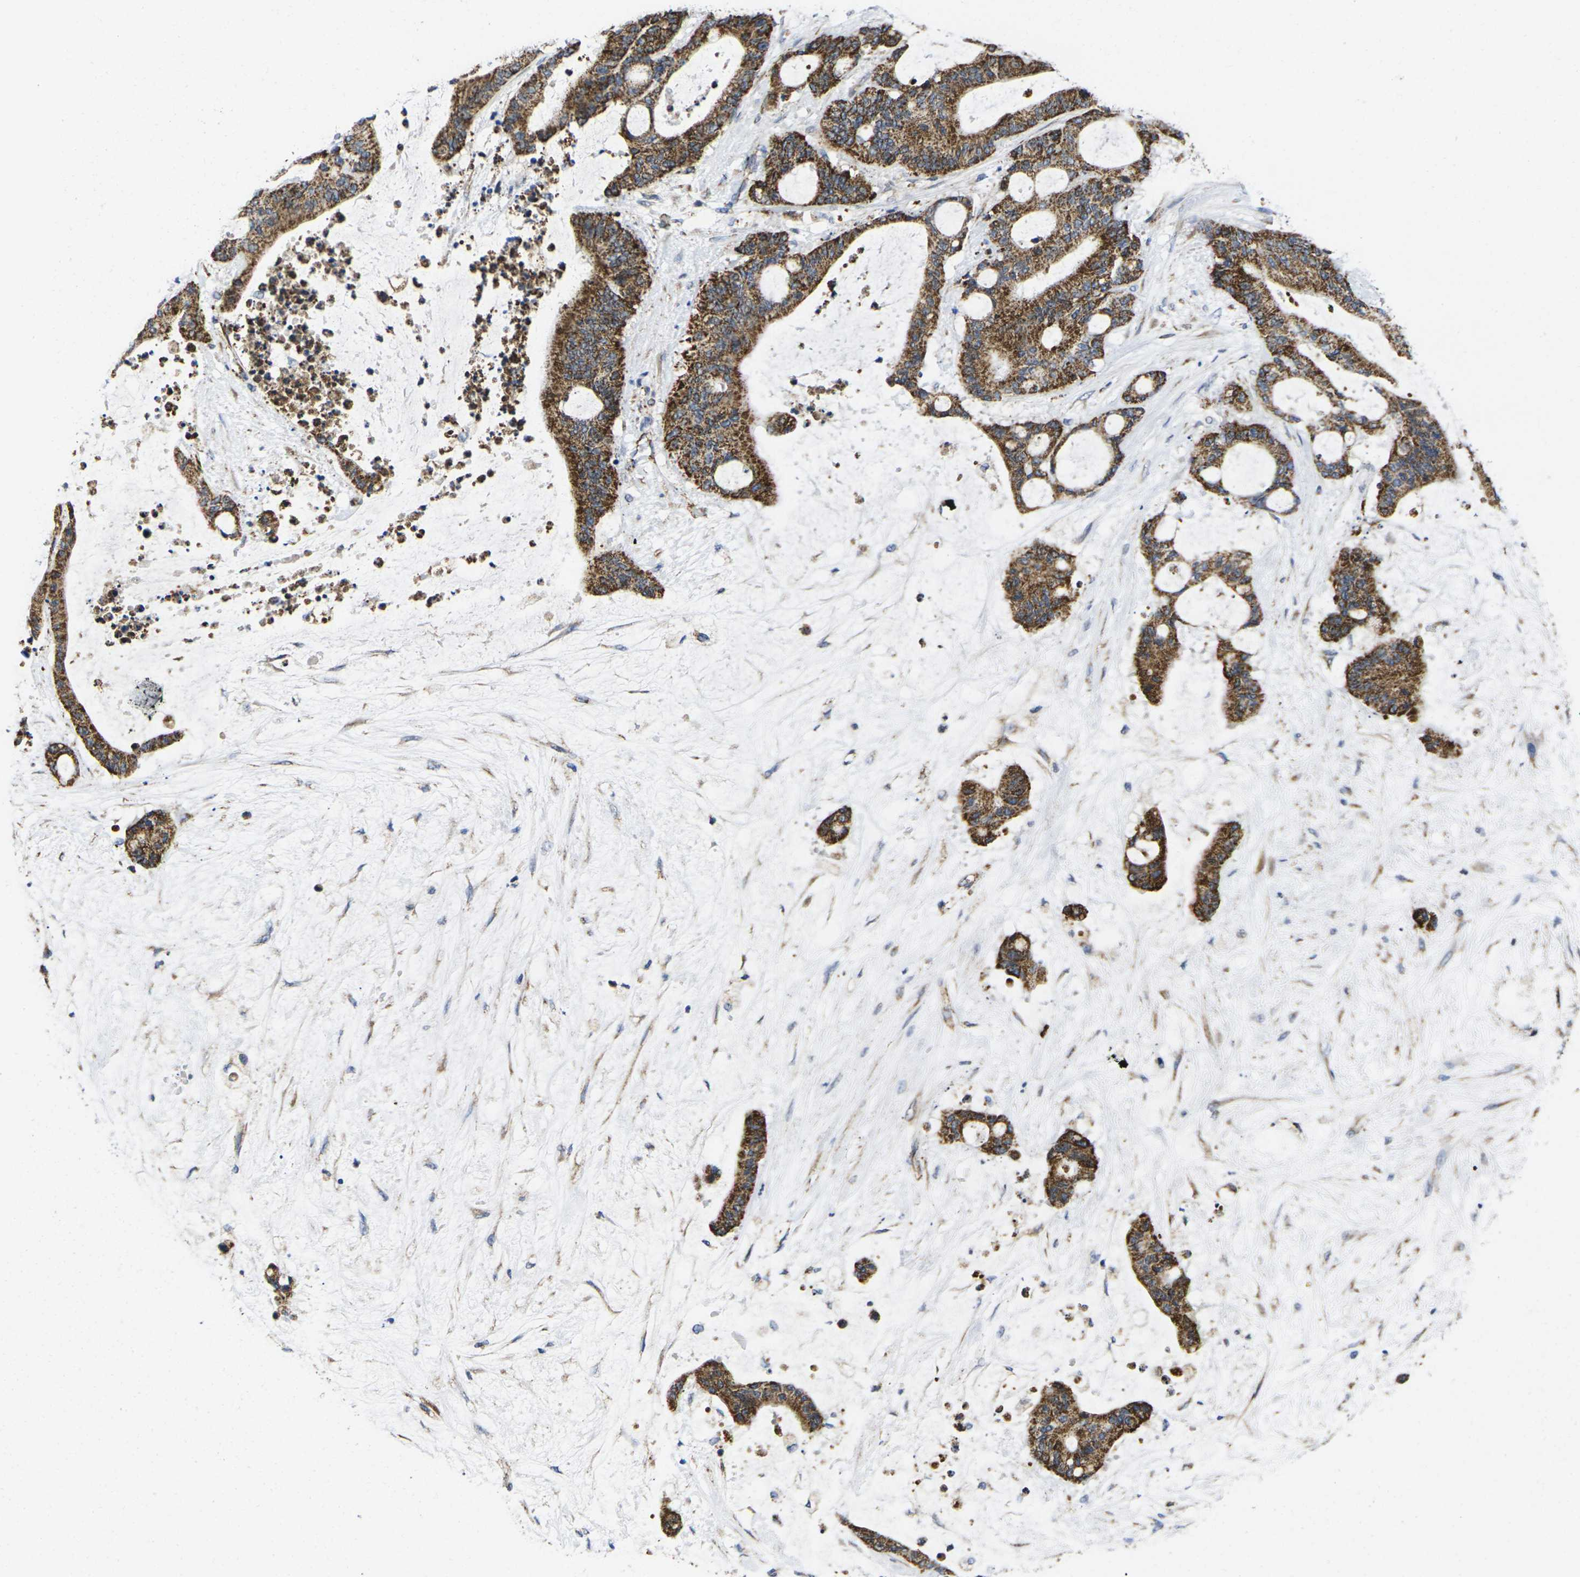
{"staining": {"intensity": "strong", "quantity": ">75%", "location": "cytoplasmic/membranous"}, "tissue": "liver cancer", "cell_type": "Tumor cells", "image_type": "cancer", "snomed": [{"axis": "morphology", "description": "Cholangiocarcinoma"}, {"axis": "topography", "description": "Liver"}], "caption": "This histopathology image shows liver cholangiocarcinoma stained with immunohistochemistry to label a protein in brown. The cytoplasmic/membranous of tumor cells show strong positivity for the protein. Nuclei are counter-stained blue.", "gene": "P2RY11", "patient": {"sex": "female", "age": 73}}